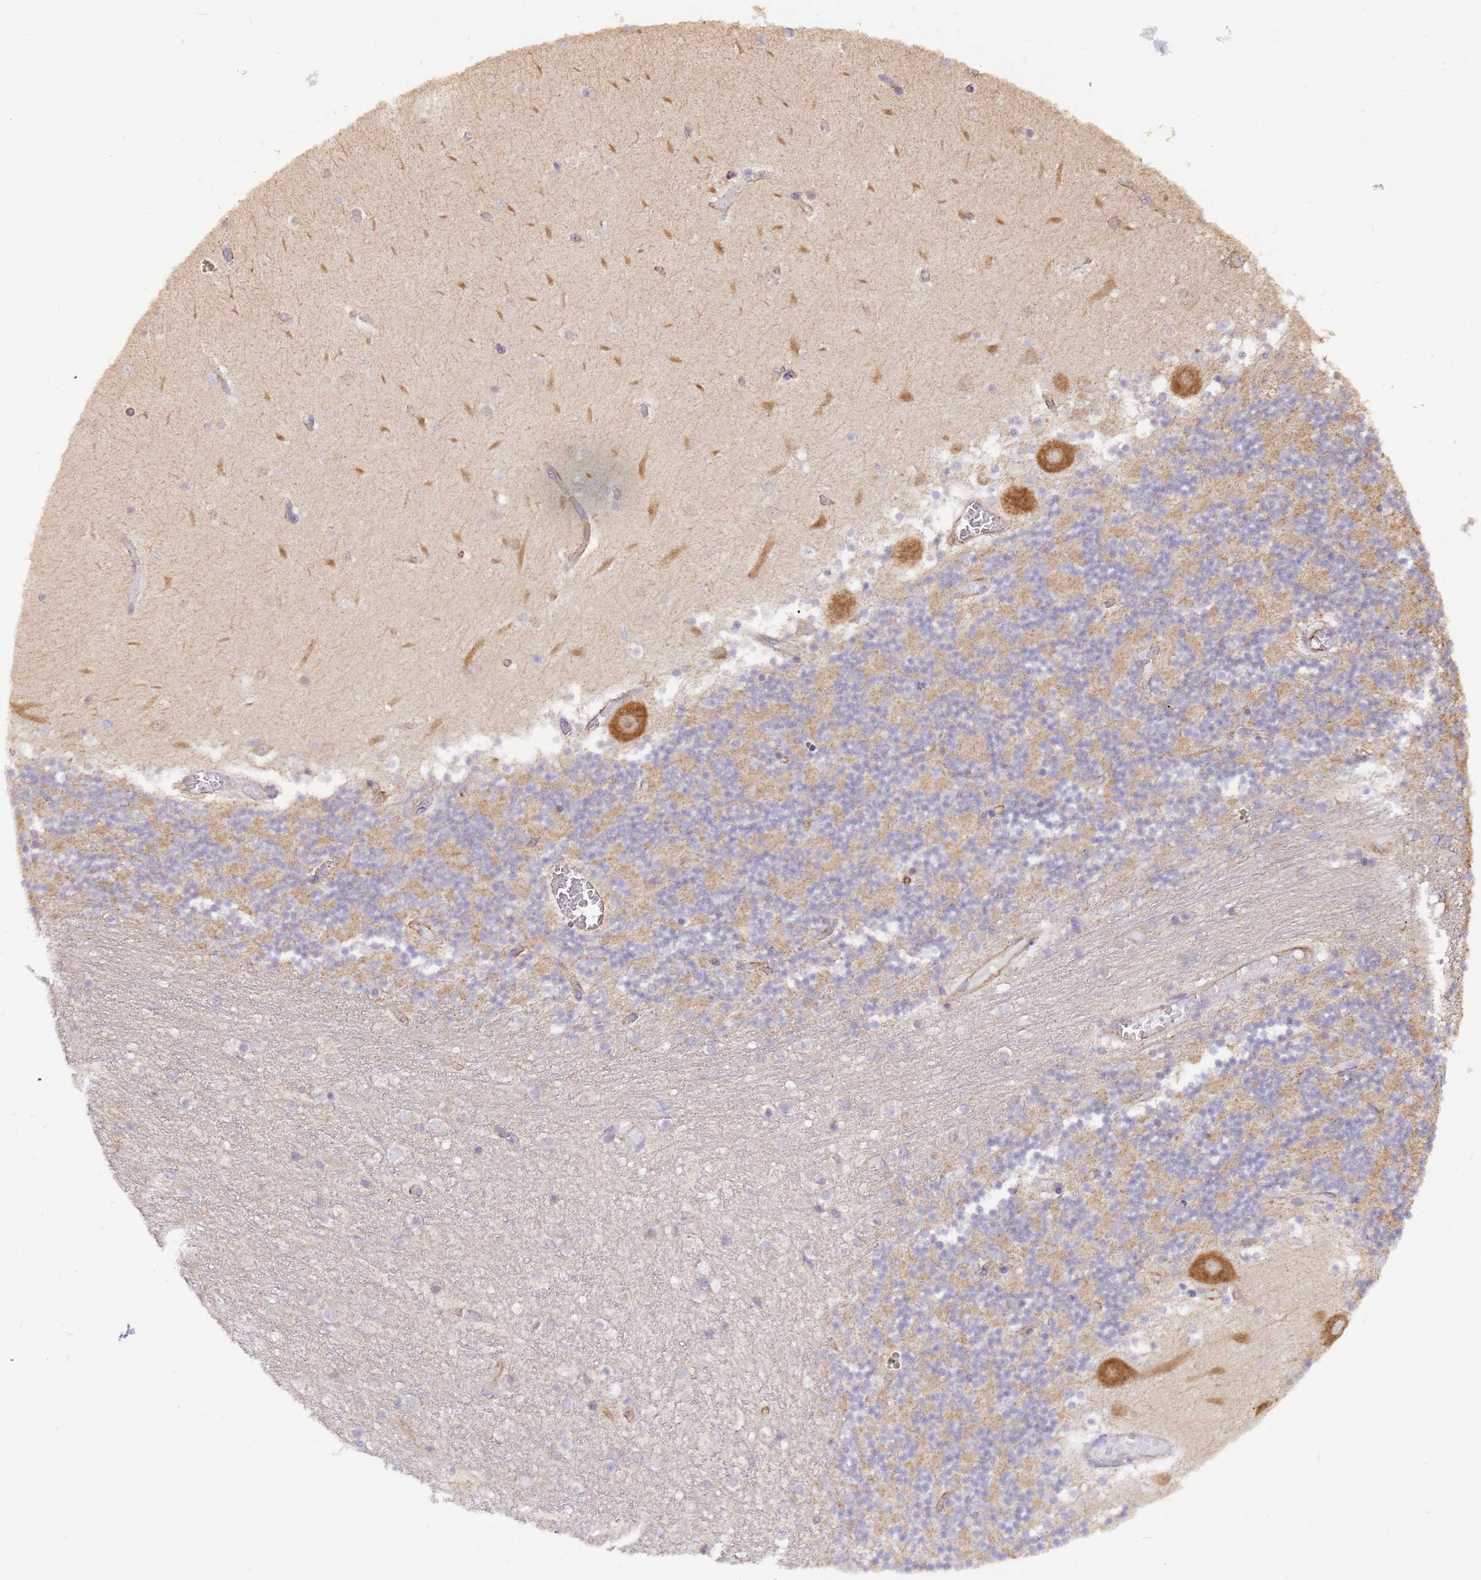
{"staining": {"intensity": "moderate", "quantity": "25%-75%", "location": "cytoplasmic/membranous"}, "tissue": "cerebellum", "cell_type": "Cells in granular layer", "image_type": "normal", "snomed": [{"axis": "morphology", "description": "Normal tissue, NOS"}, {"axis": "topography", "description": "Cerebellum"}], "caption": "This histopathology image demonstrates immunohistochemistry (IHC) staining of normal human cerebellum, with medium moderate cytoplasmic/membranous positivity in about 25%-75% of cells in granular layer.", "gene": "DOCK9", "patient": {"sex": "female", "age": 28}}